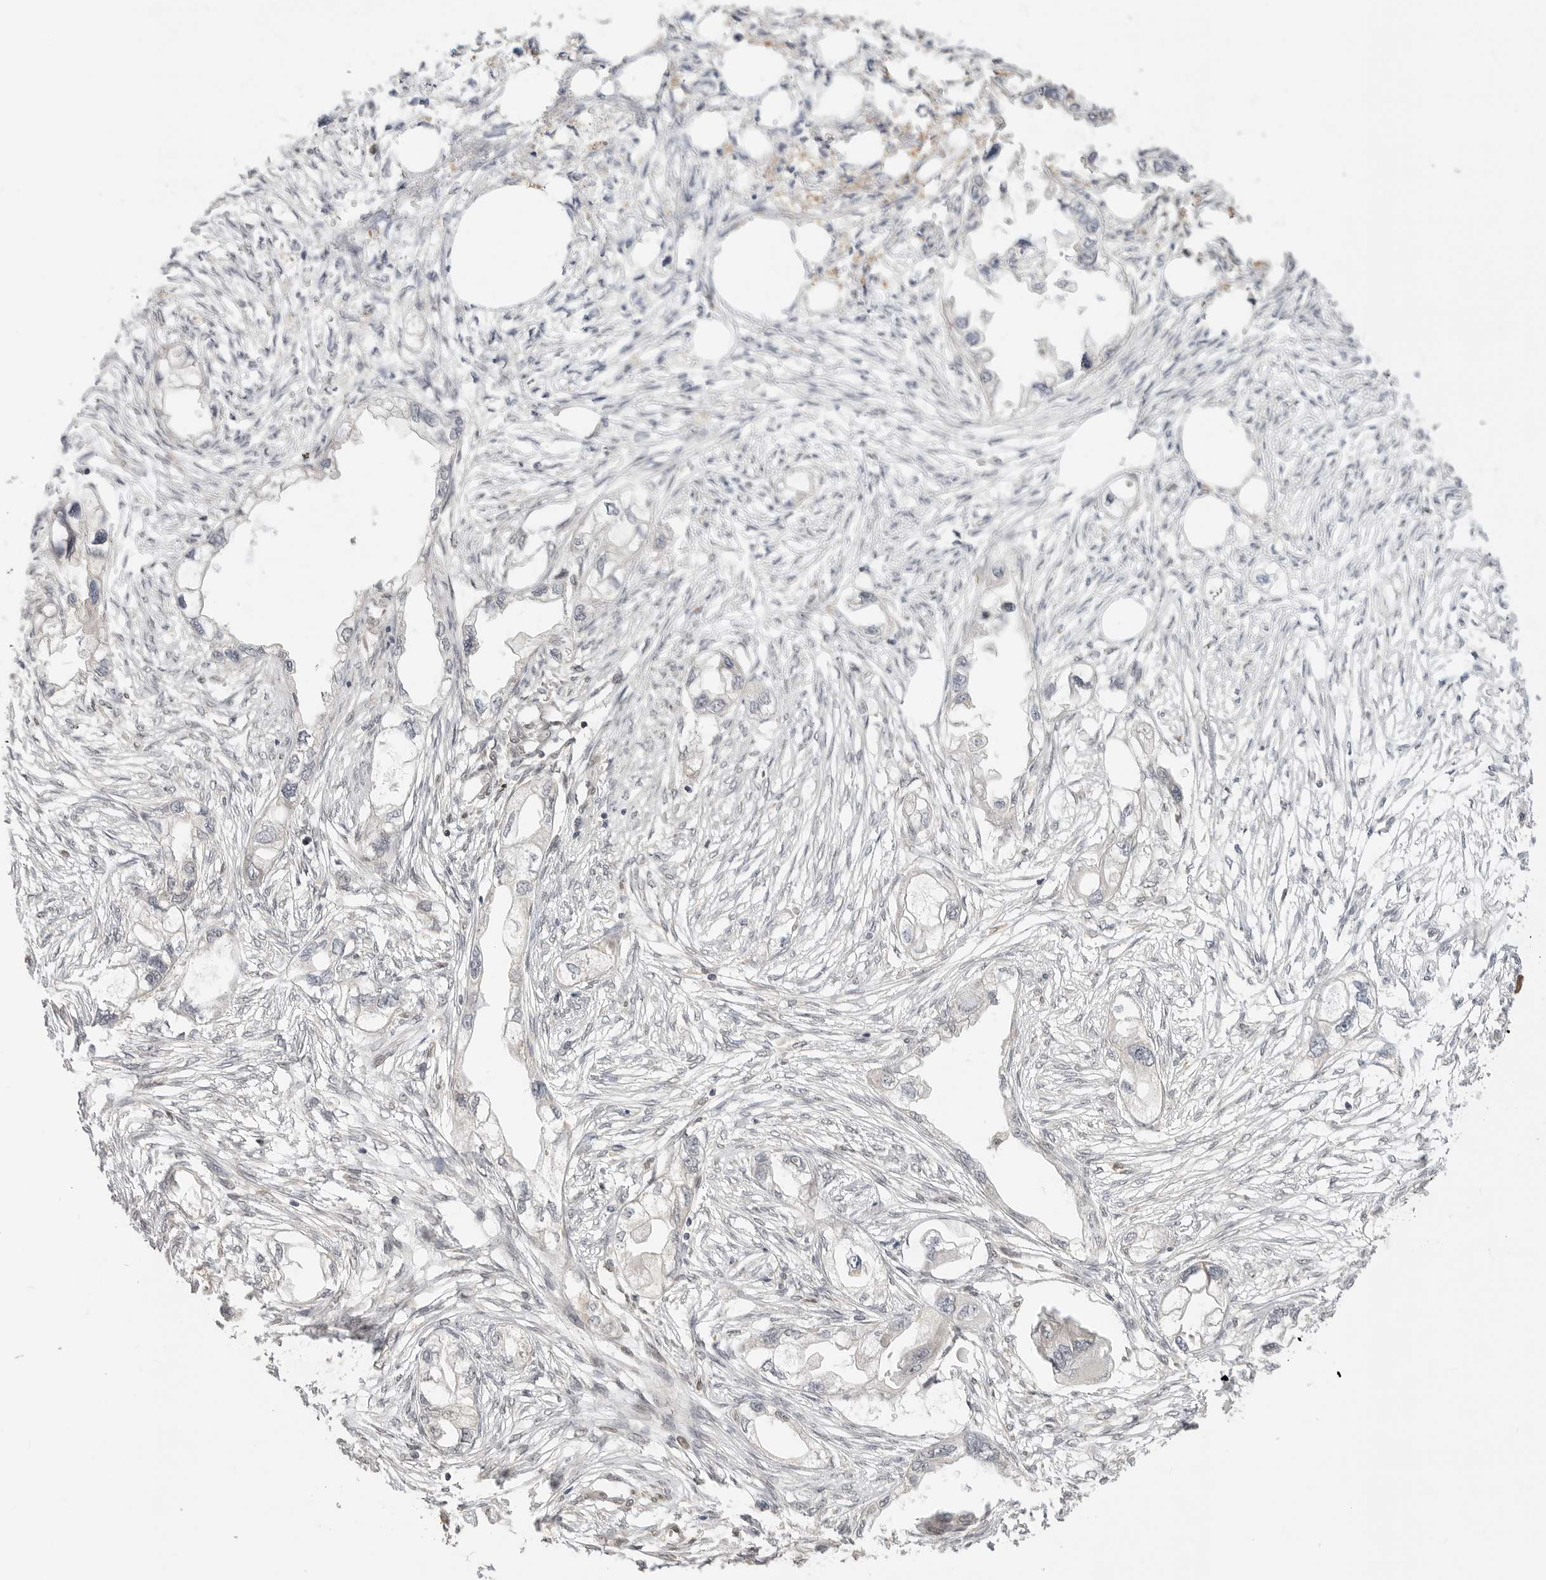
{"staining": {"intensity": "negative", "quantity": "none", "location": "none"}, "tissue": "endometrial cancer", "cell_type": "Tumor cells", "image_type": "cancer", "snomed": [{"axis": "morphology", "description": "Adenocarcinoma, NOS"}, {"axis": "morphology", "description": "Adenocarcinoma, metastatic, NOS"}, {"axis": "topography", "description": "Adipose tissue"}, {"axis": "topography", "description": "Endometrium"}], "caption": "DAB immunohistochemical staining of endometrial adenocarcinoma displays no significant positivity in tumor cells.", "gene": "ALKAL1", "patient": {"sex": "female", "age": 67}}